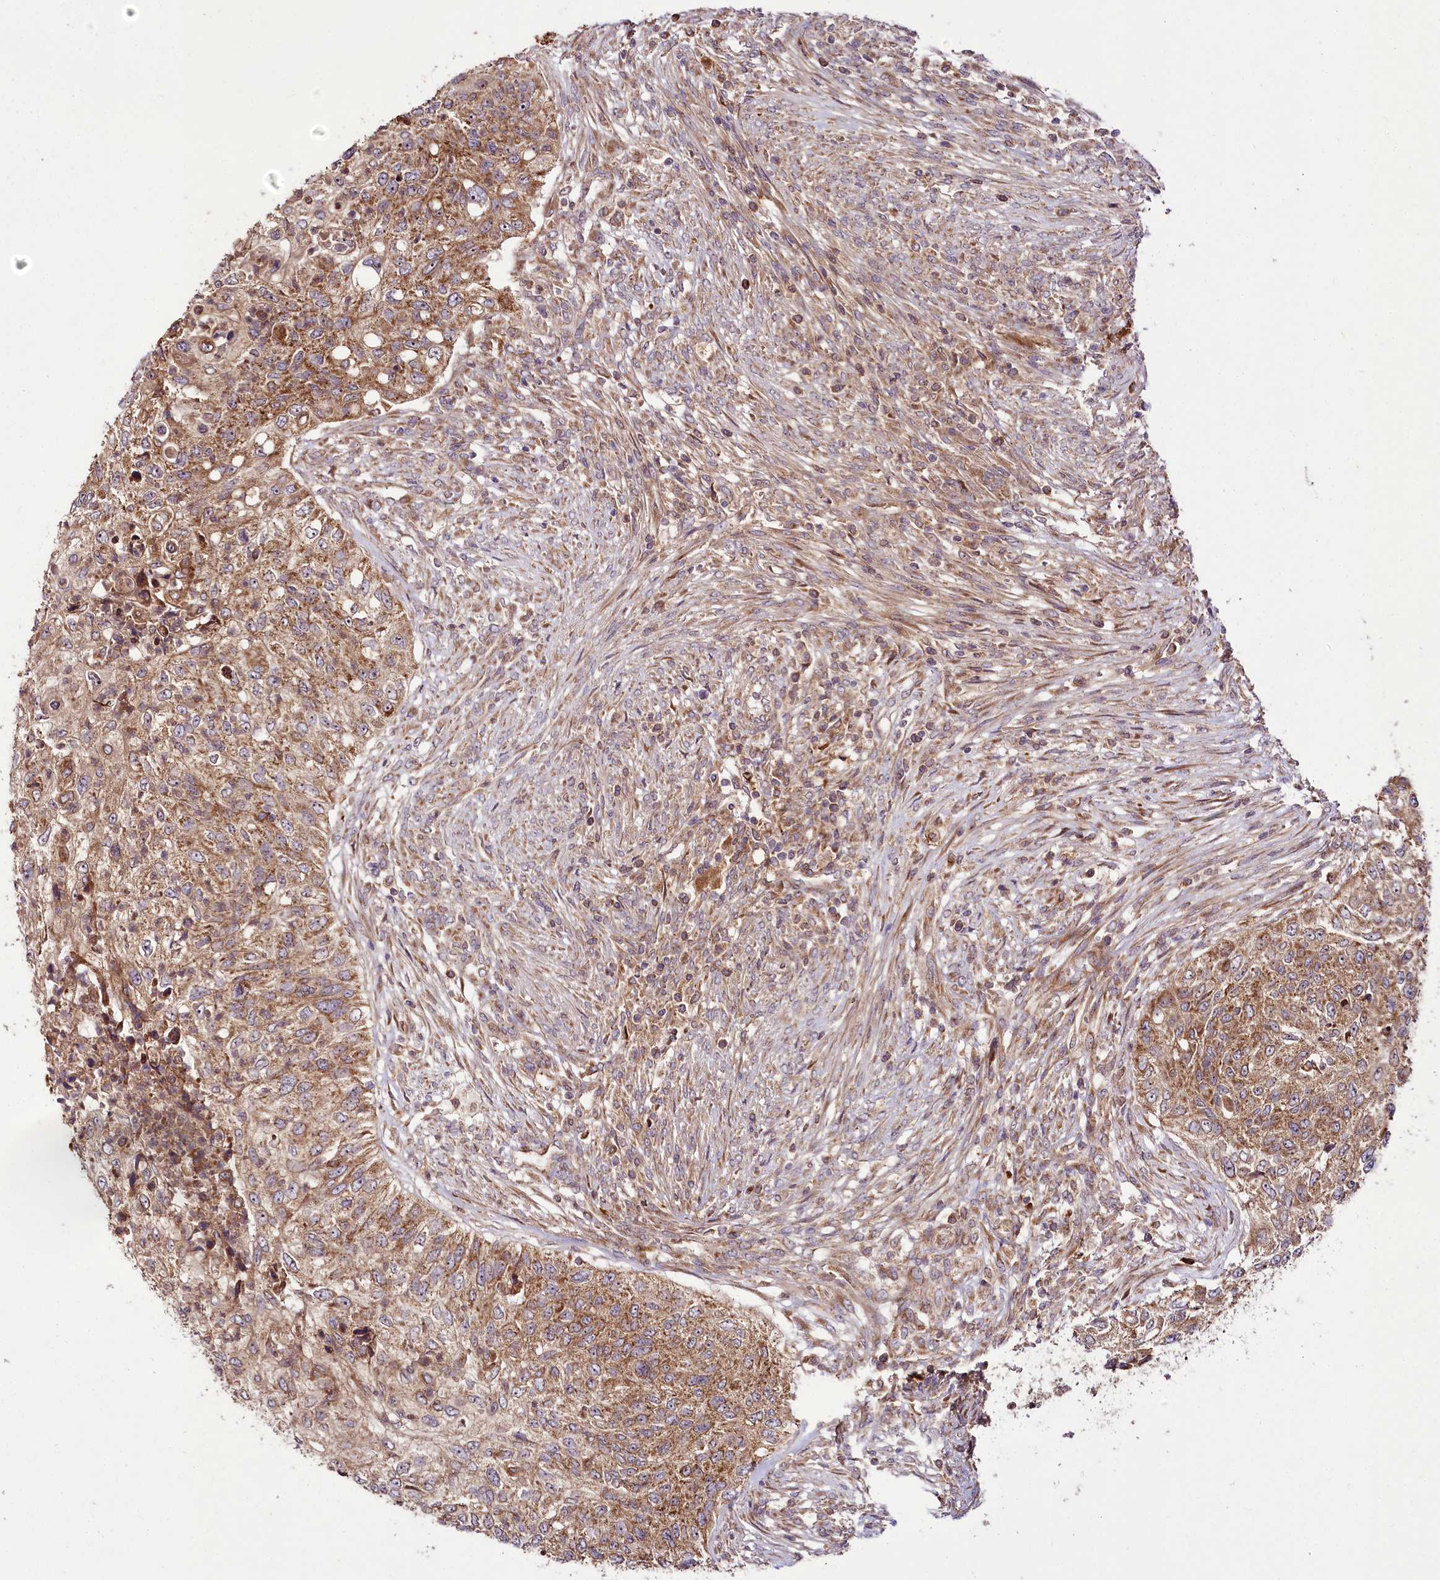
{"staining": {"intensity": "moderate", "quantity": ">75%", "location": "cytoplasmic/membranous"}, "tissue": "urothelial cancer", "cell_type": "Tumor cells", "image_type": "cancer", "snomed": [{"axis": "morphology", "description": "Urothelial carcinoma, High grade"}, {"axis": "topography", "description": "Urinary bladder"}], "caption": "An immunohistochemistry micrograph of tumor tissue is shown. Protein staining in brown shows moderate cytoplasmic/membranous positivity in urothelial cancer within tumor cells.", "gene": "RAB7A", "patient": {"sex": "female", "age": 60}}